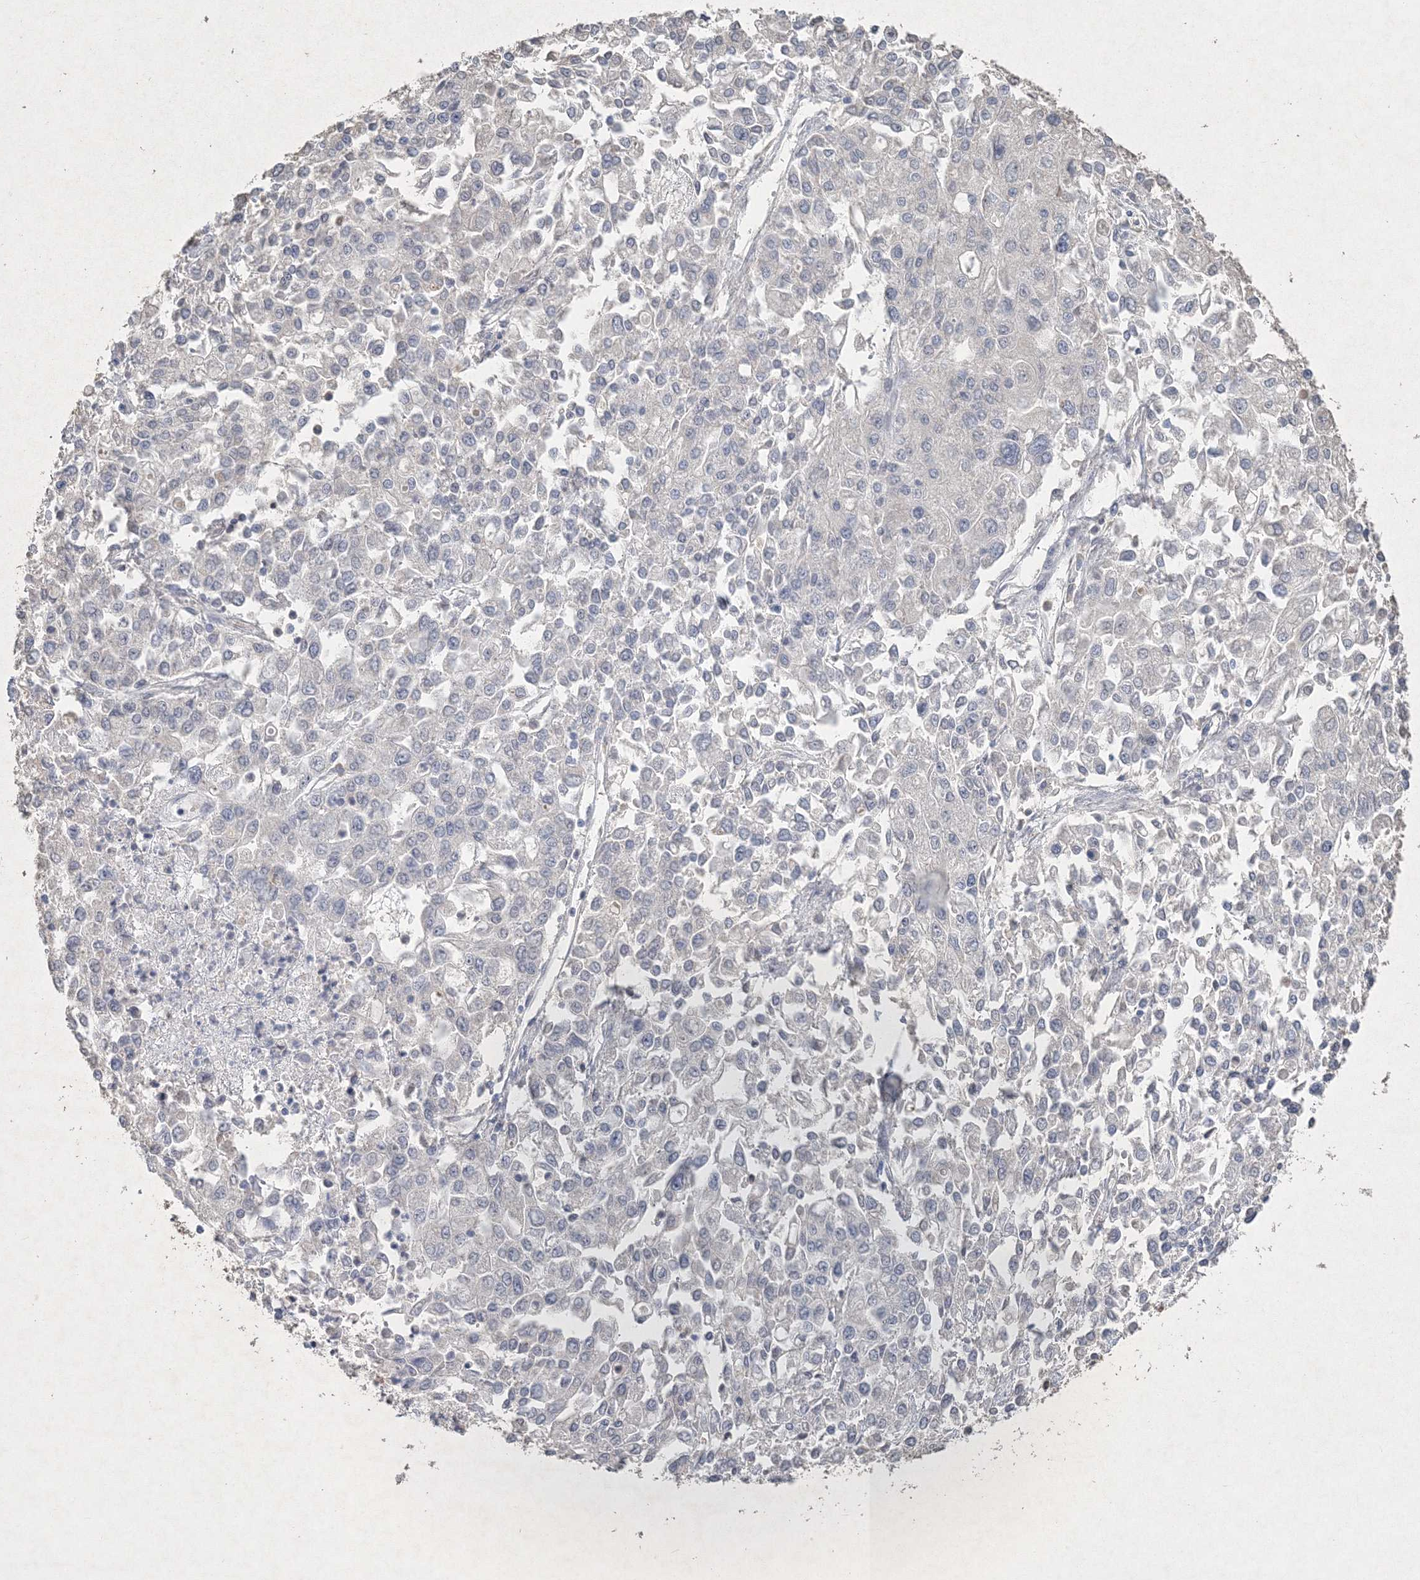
{"staining": {"intensity": "negative", "quantity": "none", "location": "none"}, "tissue": "endometrial cancer", "cell_type": "Tumor cells", "image_type": "cancer", "snomed": [{"axis": "morphology", "description": "Adenocarcinoma, NOS"}, {"axis": "topography", "description": "Endometrium"}], "caption": "Tumor cells show no significant protein expression in endometrial adenocarcinoma.", "gene": "UIMC1", "patient": {"sex": "female", "age": 49}}